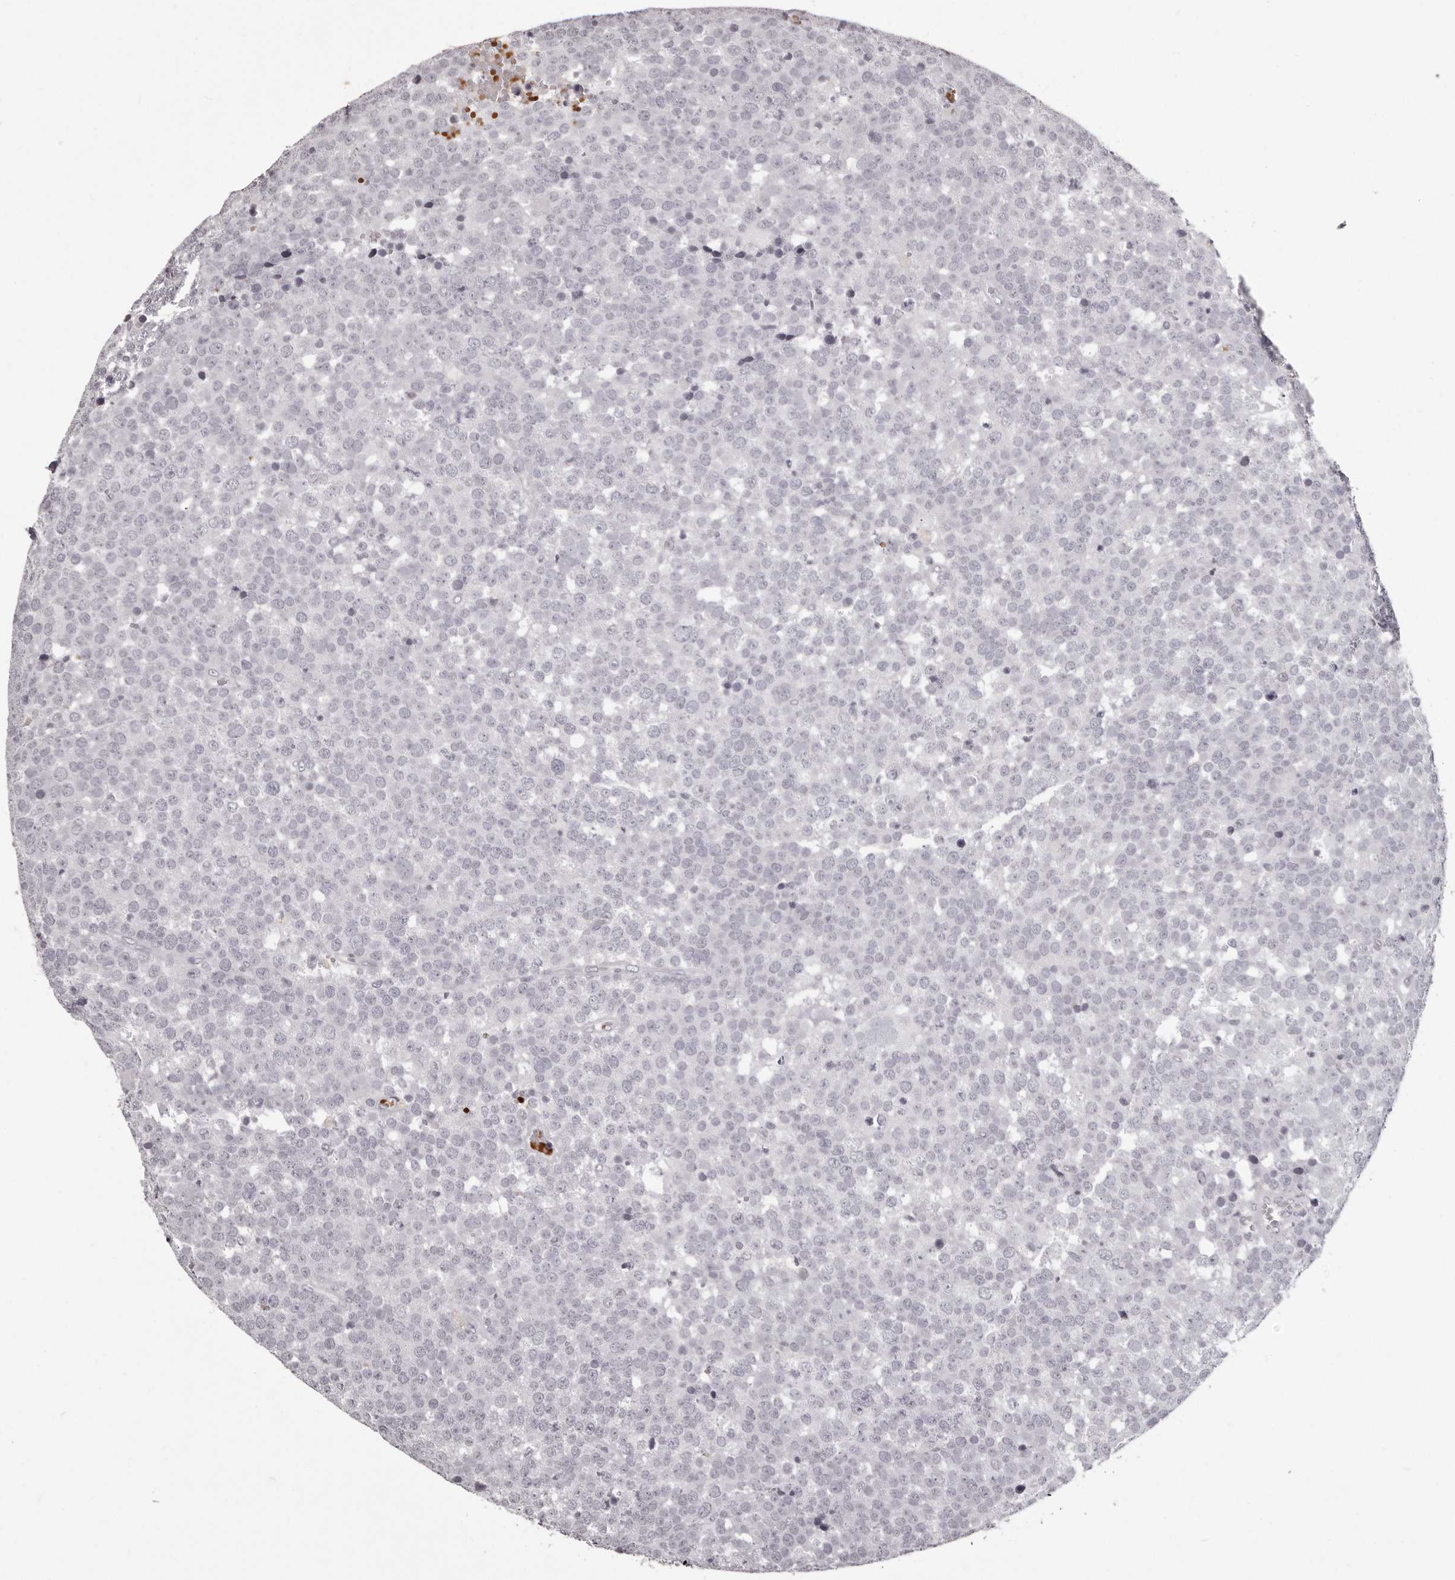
{"staining": {"intensity": "negative", "quantity": "none", "location": "none"}, "tissue": "testis cancer", "cell_type": "Tumor cells", "image_type": "cancer", "snomed": [{"axis": "morphology", "description": "Seminoma, NOS"}, {"axis": "topography", "description": "Testis"}], "caption": "A micrograph of human testis cancer is negative for staining in tumor cells.", "gene": "C8orf74", "patient": {"sex": "male", "age": 71}}